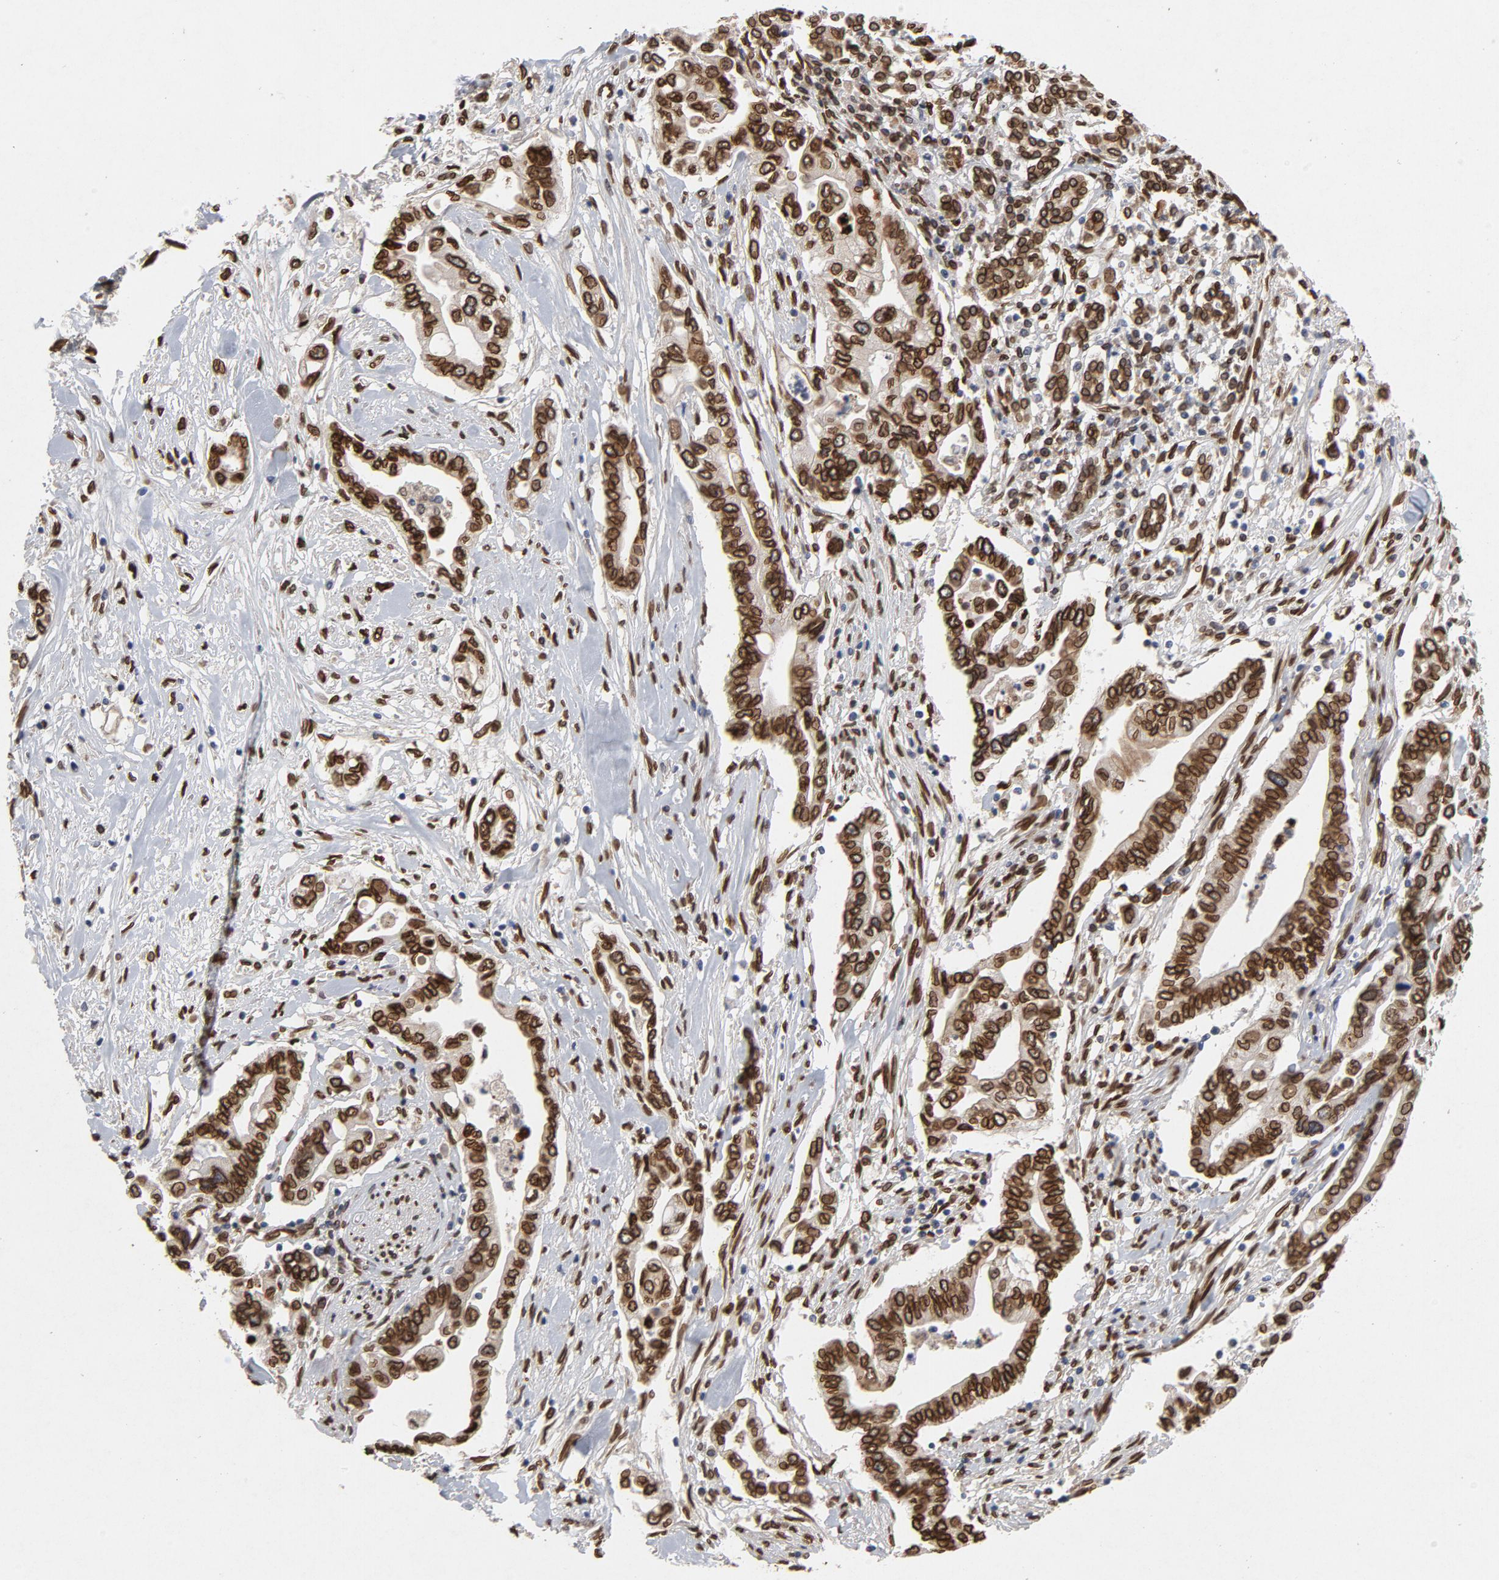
{"staining": {"intensity": "strong", "quantity": ">75%", "location": "cytoplasmic/membranous,nuclear"}, "tissue": "pancreatic cancer", "cell_type": "Tumor cells", "image_type": "cancer", "snomed": [{"axis": "morphology", "description": "Adenocarcinoma, NOS"}, {"axis": "topography", "description": "Pancreas"}], "caption": "Tumor cells show high levels of strong cytoplasmic/membranous and nuclear positivity in about >75% of cells in pancreatic cancer. The staining was performed using DAB to visualize the protein expression in brown, while the nuclei were stained in blue with hematoxylin (Magnification: 20x).", "gene": "LMNA", "patient": {"sex": "female", "age": 57}}